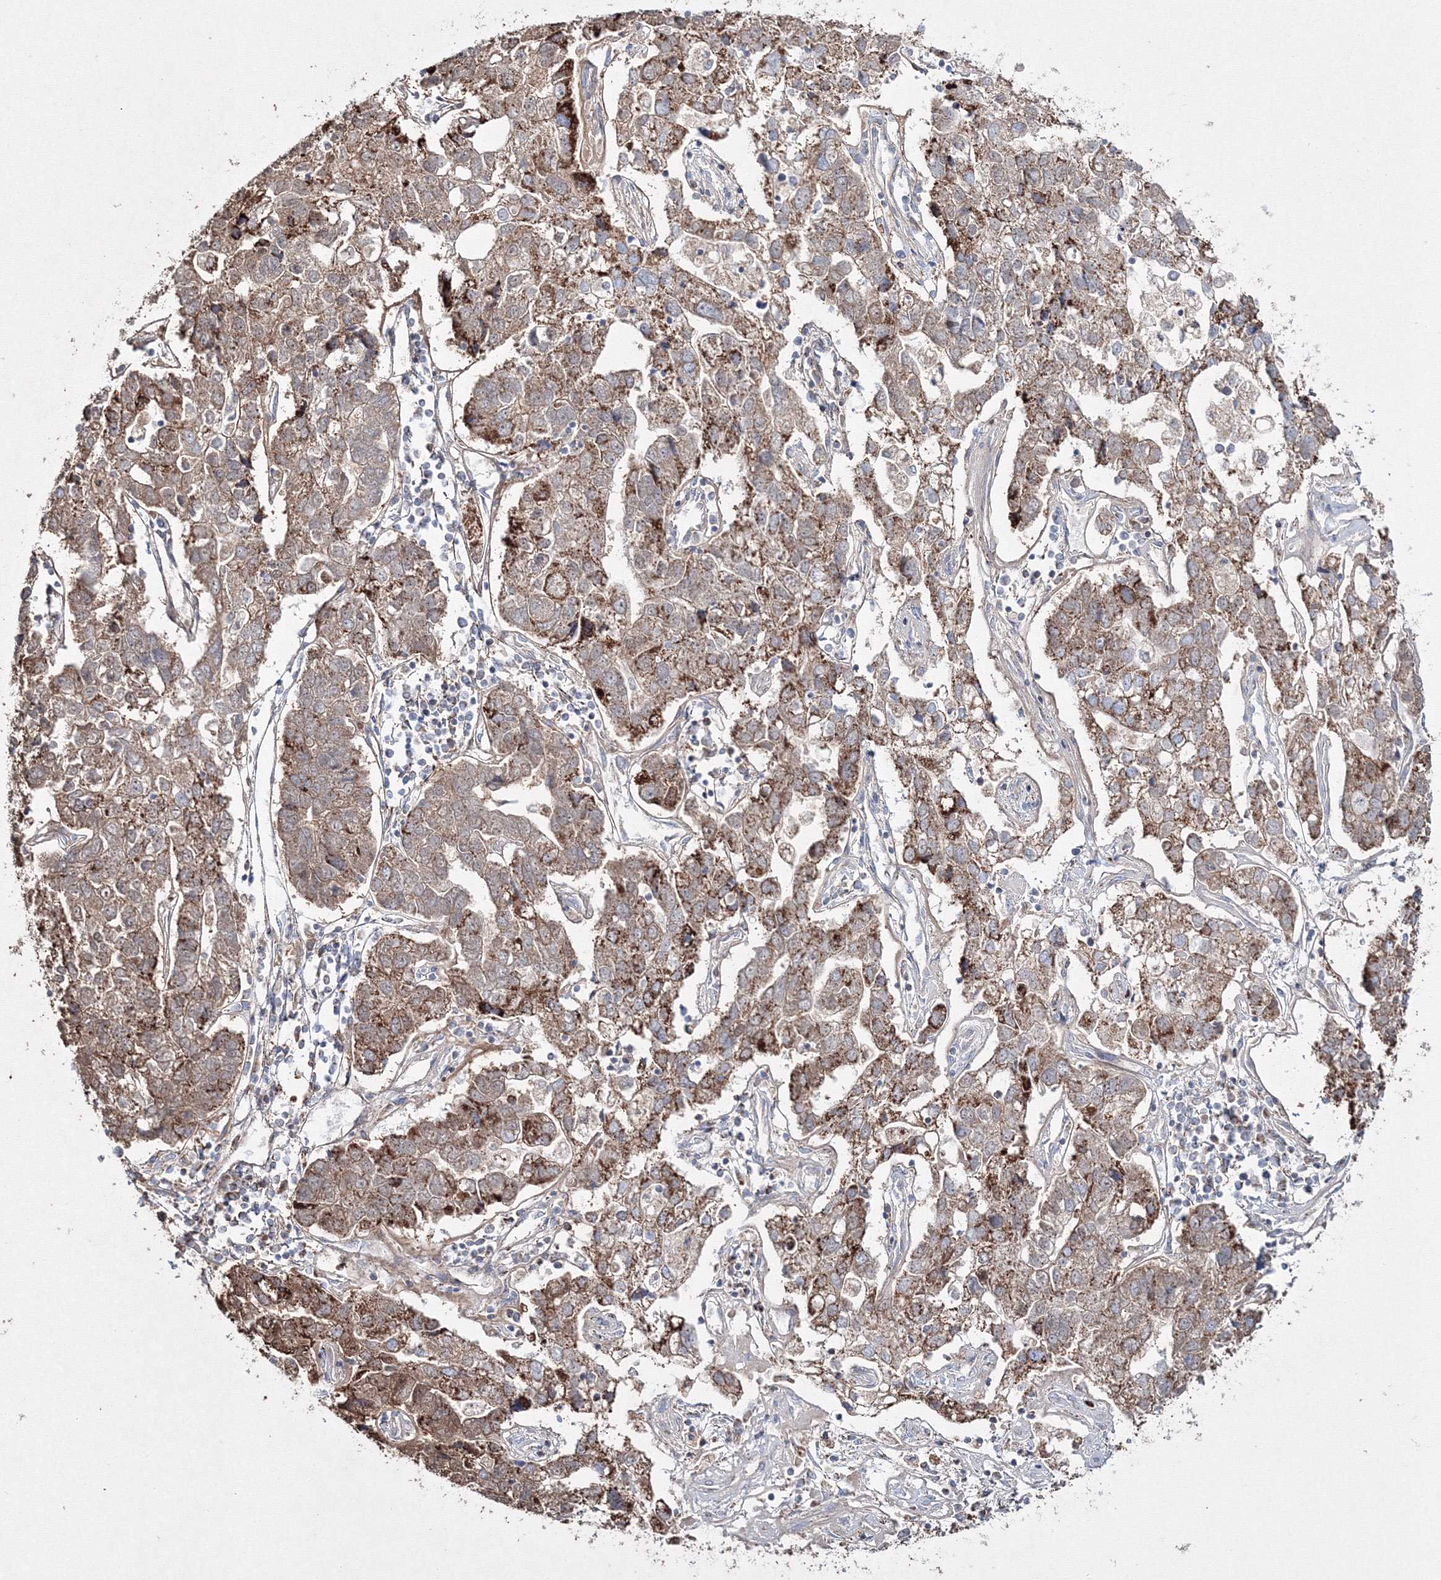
{"staining": {"intensity": "moderate", "quantity": ">75%", "location": "cytoplasmic/membranous"}, "tissue": "pancreatic cancer", "cell_type": "Tumor cells", "image_type": "cancer", "snomed": [{"axis": "morphology", "description": "Adenocarcinoma, NOS"}, {"axis": "topography", "description": "Pancreas"}], "caption": "A micrograph of pancreatic cancer stained for a protein displays moderate cytoplasmic/membranous brown staining in tumor cells.", "gene": "IGSF9", "patient": {"sex": "female", "age": 61}}